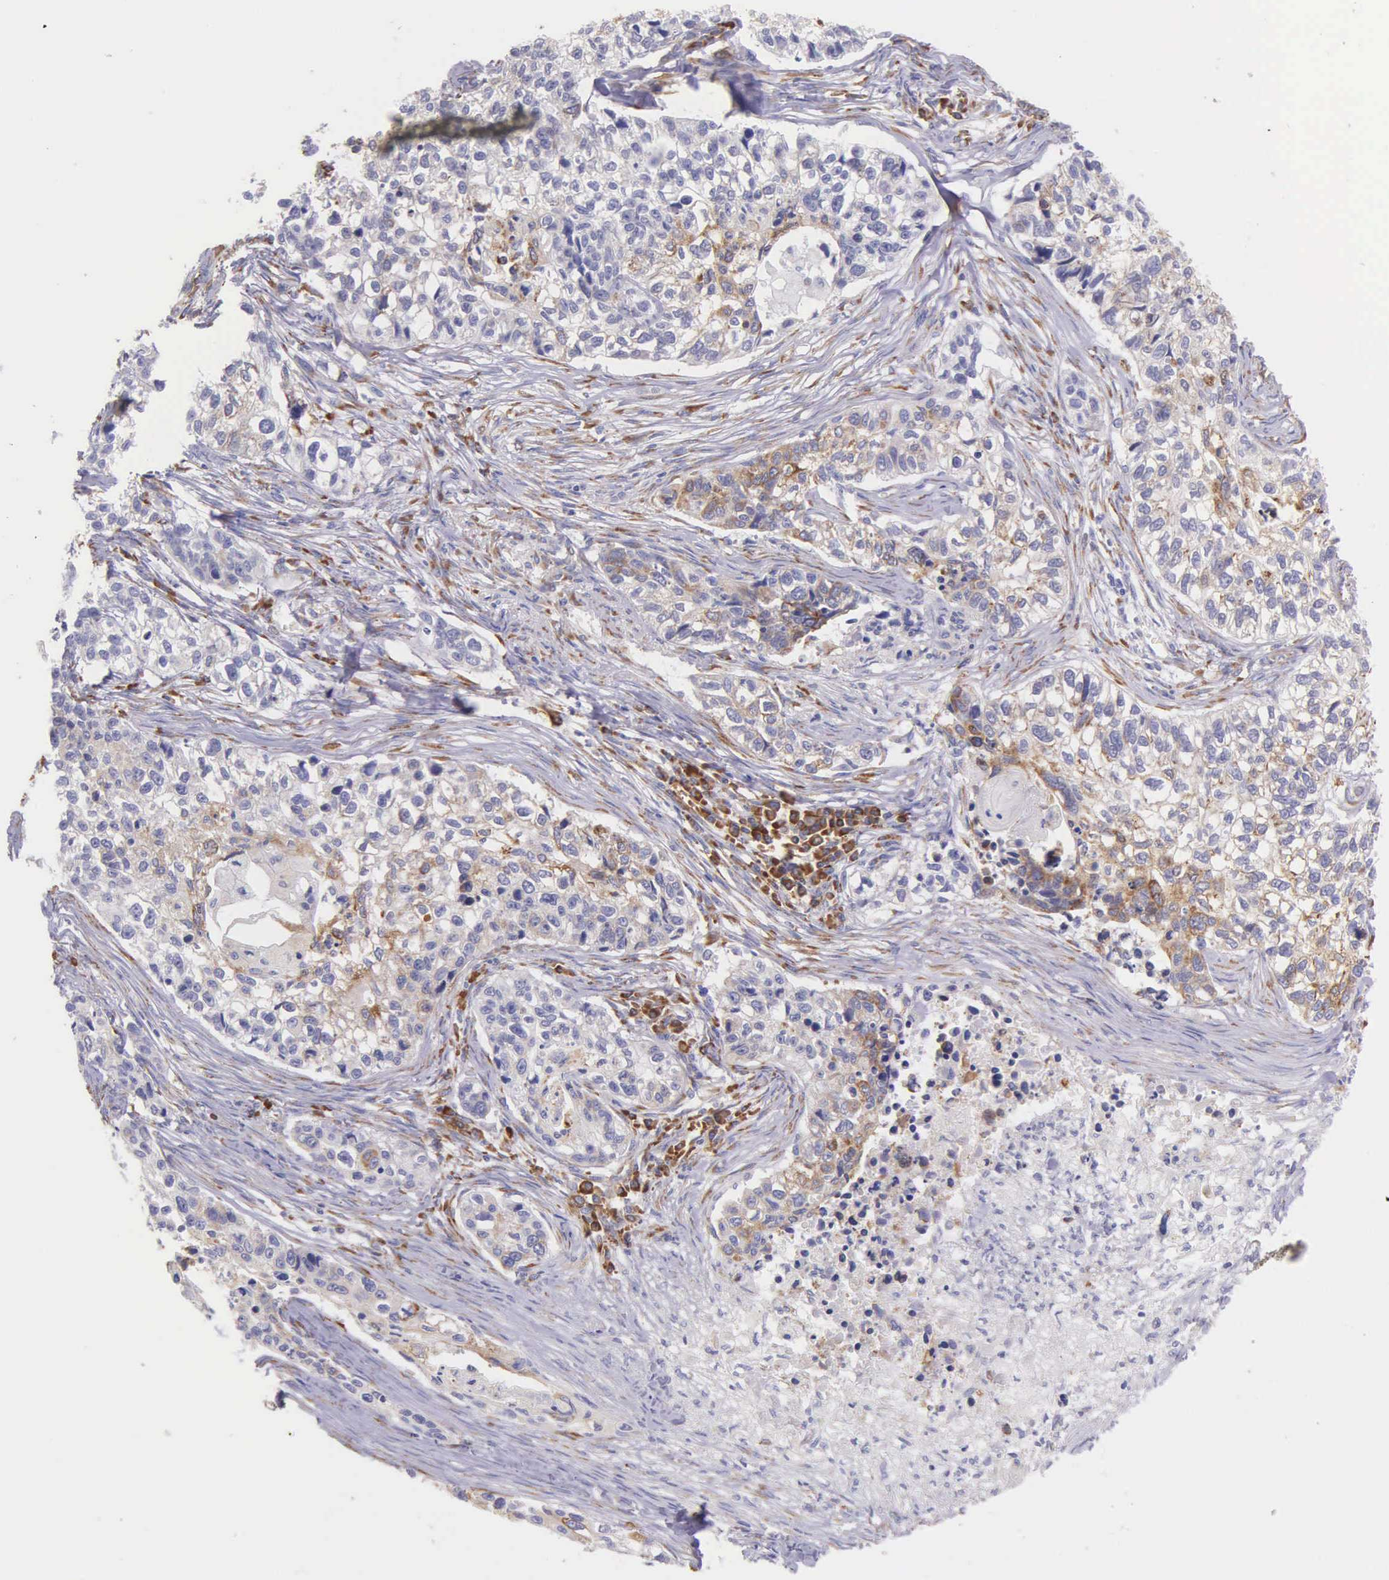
{"staining": {"intensity": "moderate", "quantity": "25%-75%", "location": "cytoplasmic/membranous"}, "tissue": "lung cancer", "cell_type": "Tumor cells", "image_type": "cancer", "snomed": [{"axis": "morphology", "description": "Squamous cell carcinoma, NOS"}, {"axis": "topography", "description": "Lymph node"}, {"axis": "topography", "description": "Lung"}], "caption": "A histopathology image of human lung cancer (squamous cell carcinoma) stained for a protein shows moderate cytoplasmic/membranous brown staining in tumor cells.", "gene": "CKAP4", "patient": {"sex": "male", "age": 74}}